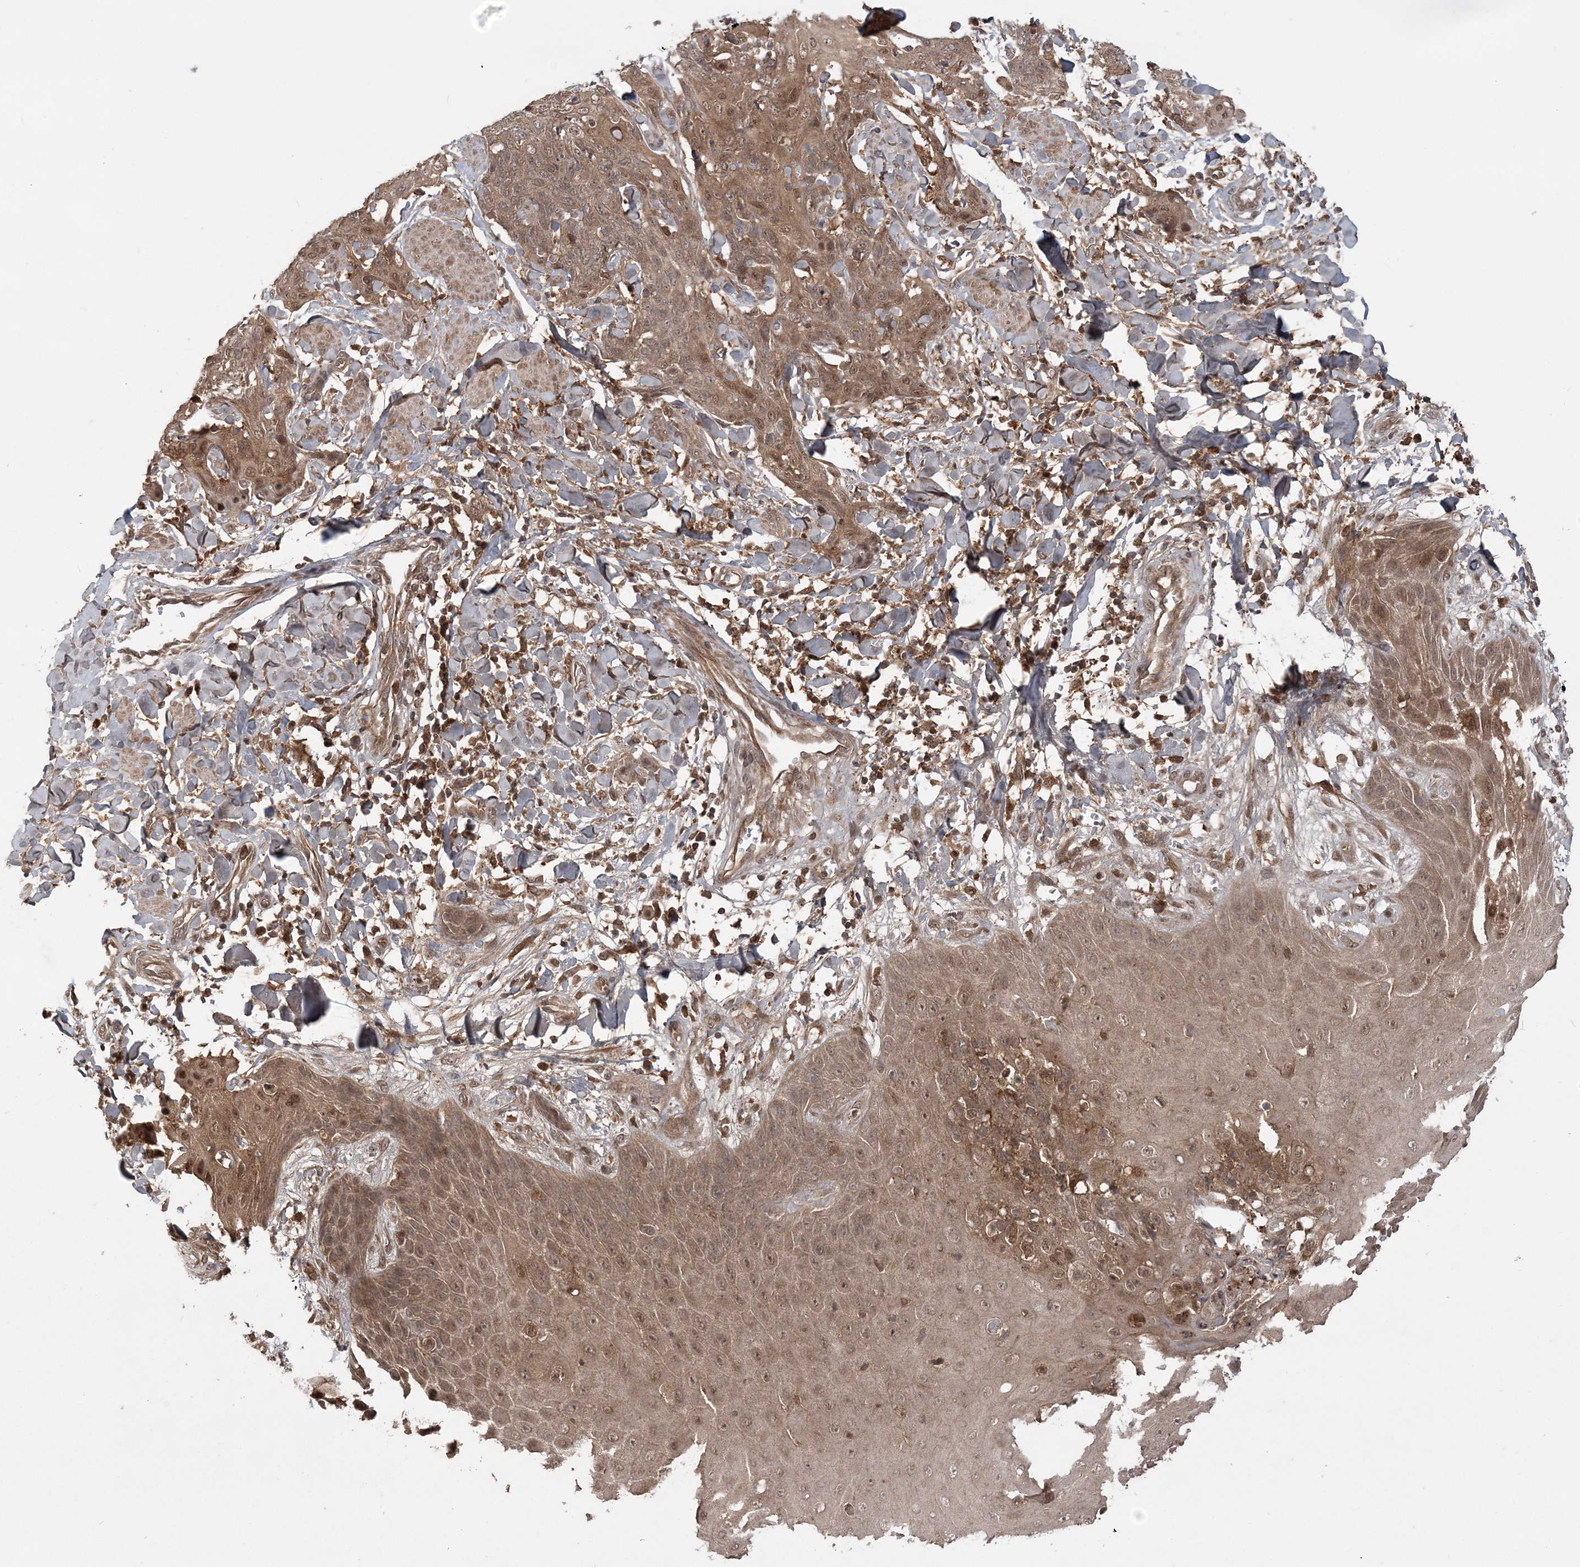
{"staining": {"intensity": "moderate", "quantity": ">75%", "location": "cytoplasmic/membranous,nuclear"}, "tissue": "skin cancer", "cell_type": "Tumor cells", "image_type": "cancer", "snomed": [{"axis": "morphology", "description": "Squamous cell carcinoma, NOS"}, {"axis": "topography", "description": "Skin"}, {"axis": "topography", "description": "Vulva"}], "caption": "This micrograph displays immunohistochemistry (IHC) staining of human skin cancer, with medium moderate cytoplasmic/membranous and nuclear staining in about >75% of tumor cells.", "gene": "LACC1", "patient": {"sex": "female", "age": 85}}